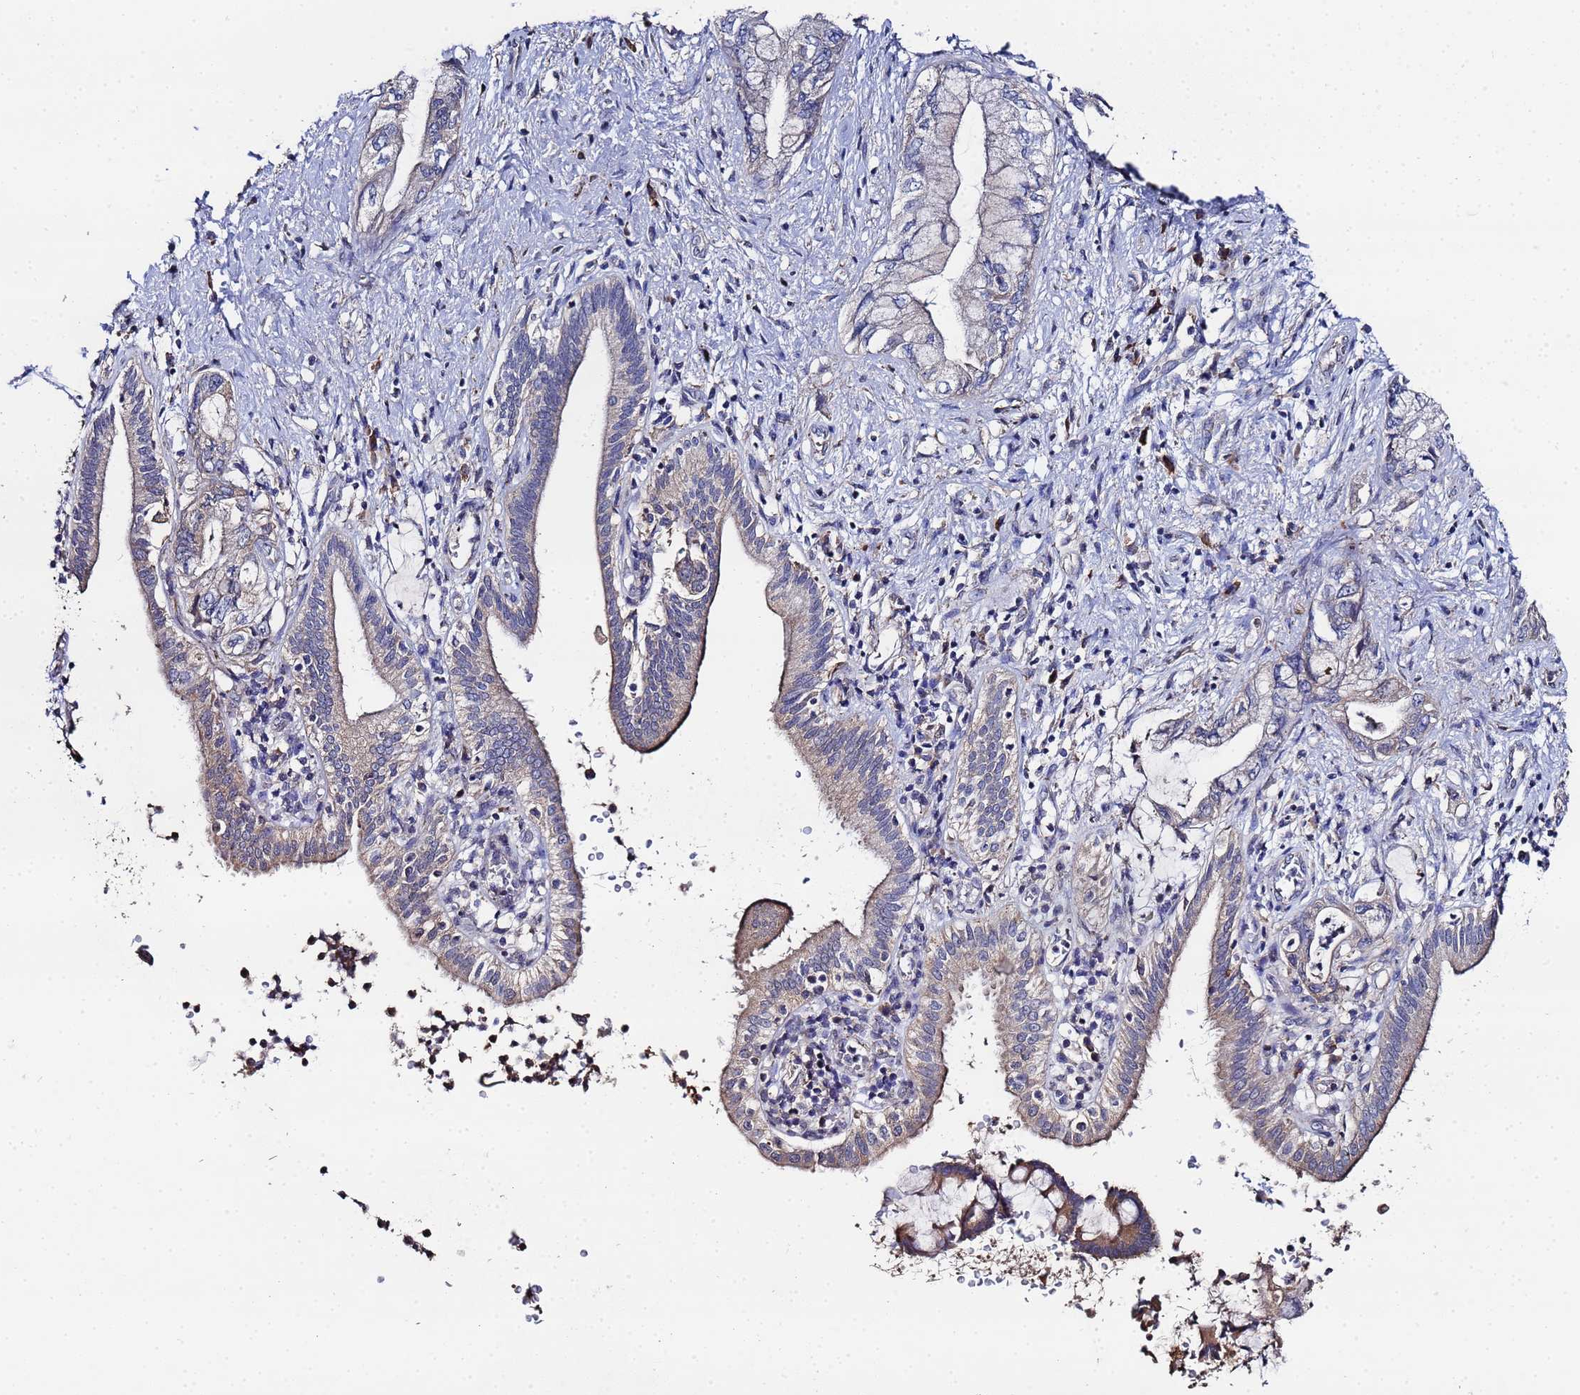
{"staining": {"intensity": "weak", "quantity": "25%-75%", "location": "cytoplasmic/membranous"}, "tissue": "pancreatic cancer", "cell_type": "Tumor cells", "image_type": "cancer", "snomed": [{"axis": "morphology", "description": "Adenocarcinoma, NOS"}, {"axis": "topography", "description": "Pancreas"}], "caption": "DAB (3,3'-diaminobenzidine) immunohistochemical staining of human pancreatic adenocarcinoma exhibits weak cytoplasmic/membranous protein positivity in approximately 25%-75% of tumor cells. (DAB IHC with brightfield microscopy, high magnification).", "gene": "TCP10L", "patient": {"sex": "female", "age": 73}}